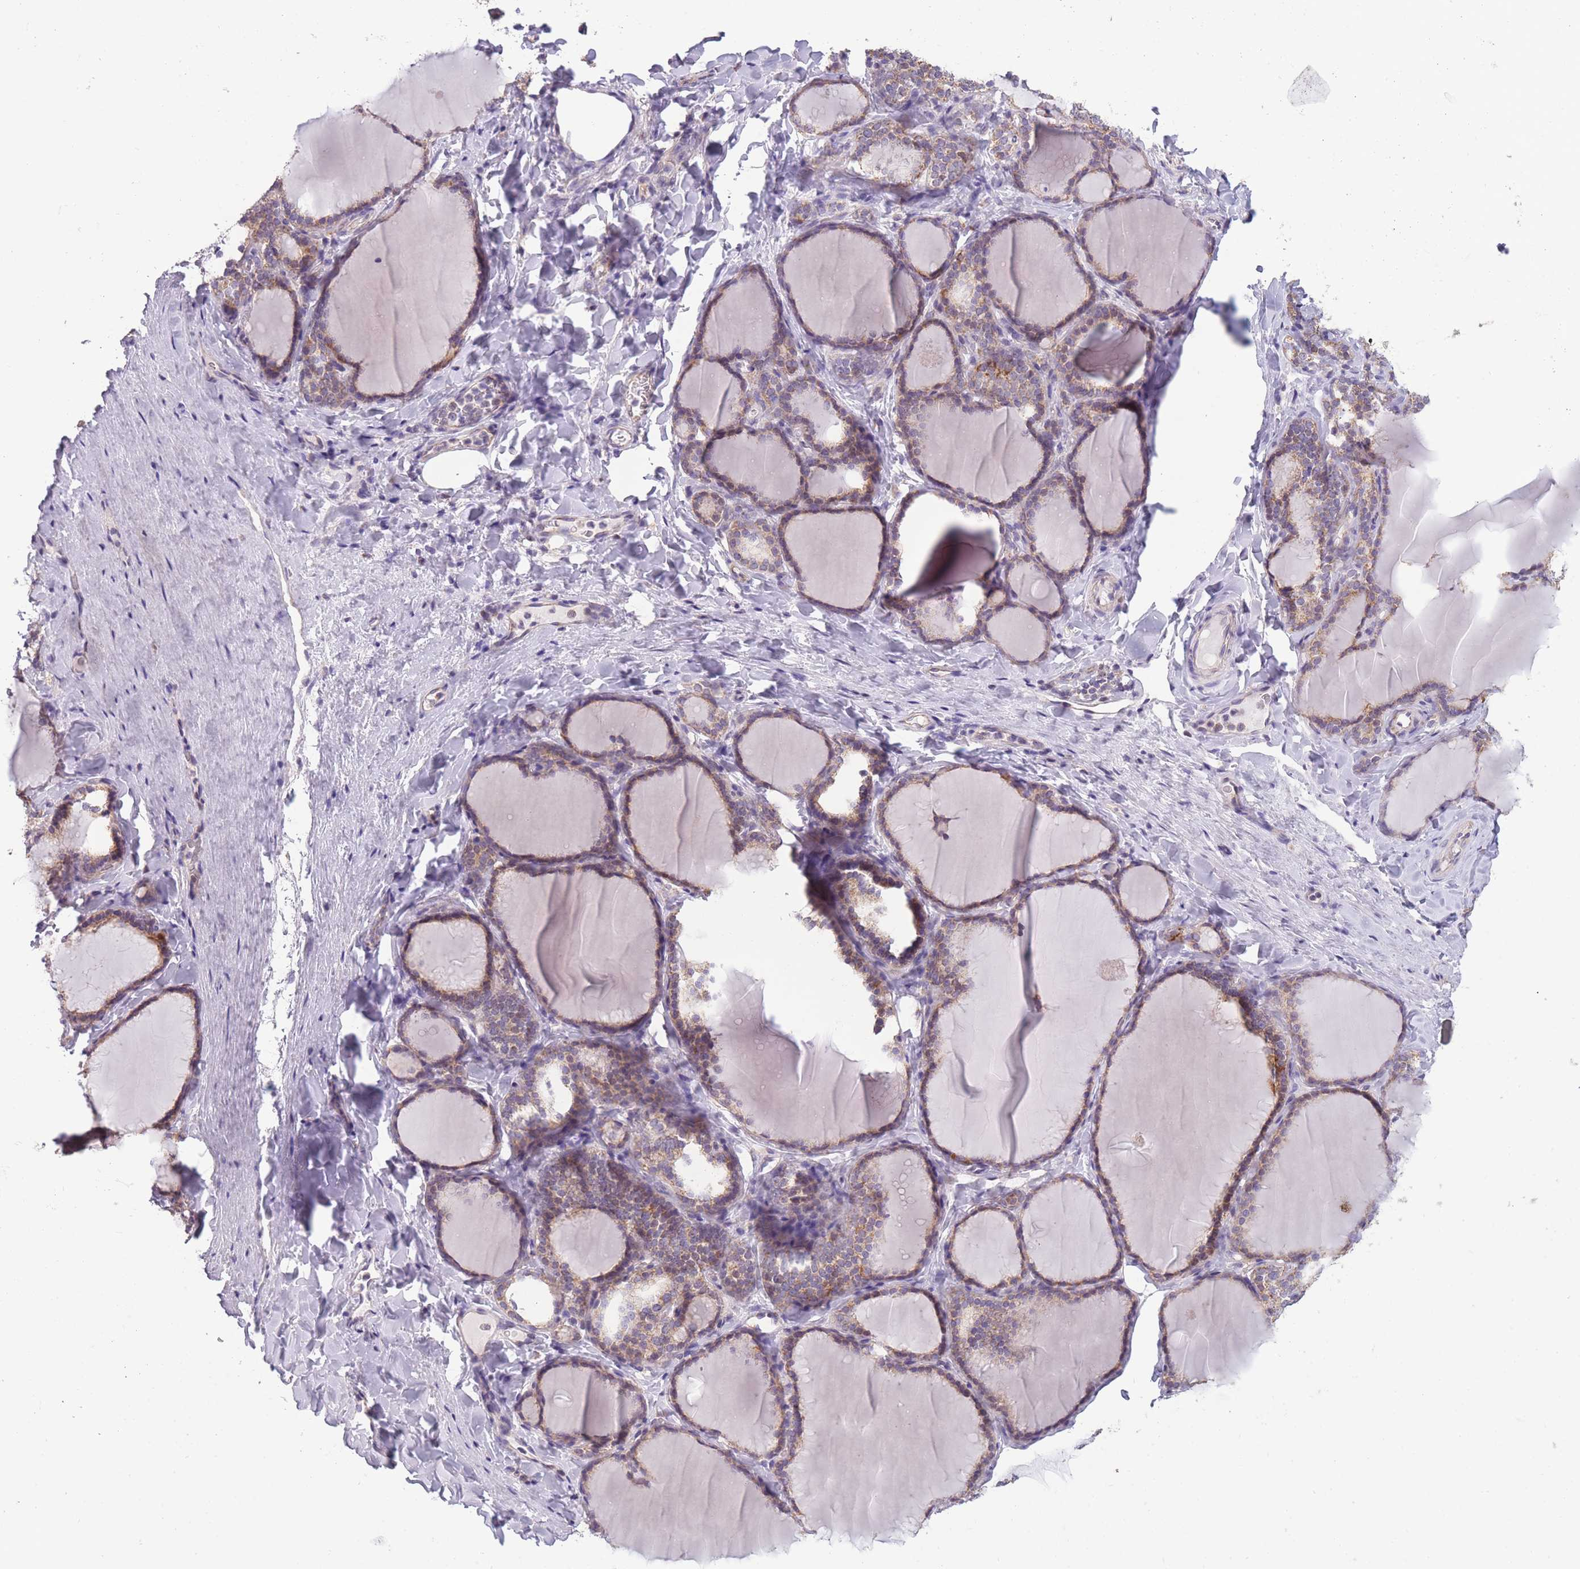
{"staining": {"intensity": "weak", "quantity": "25%-75%", "location": "cytoplasmic/membranous"}, "tissue": "thyroid gland", "cell_type": "Glandular cells", "image_type": "normal", "snomed": [{"axis": "morphology", "description": "Normal tissue, NOS"}, {"axis": "topography", "description": "Thyroid gland"}], "caption": "Weak cytoplasmic/membranous positivity is appreciated in about 25%-75% of glandular cells in benign thyroid gland. The protein is shown in brown color, while the nuclei are stained blue.", "gene": "MRPS18C", "patient": {"sex": "female", "age": 31}}